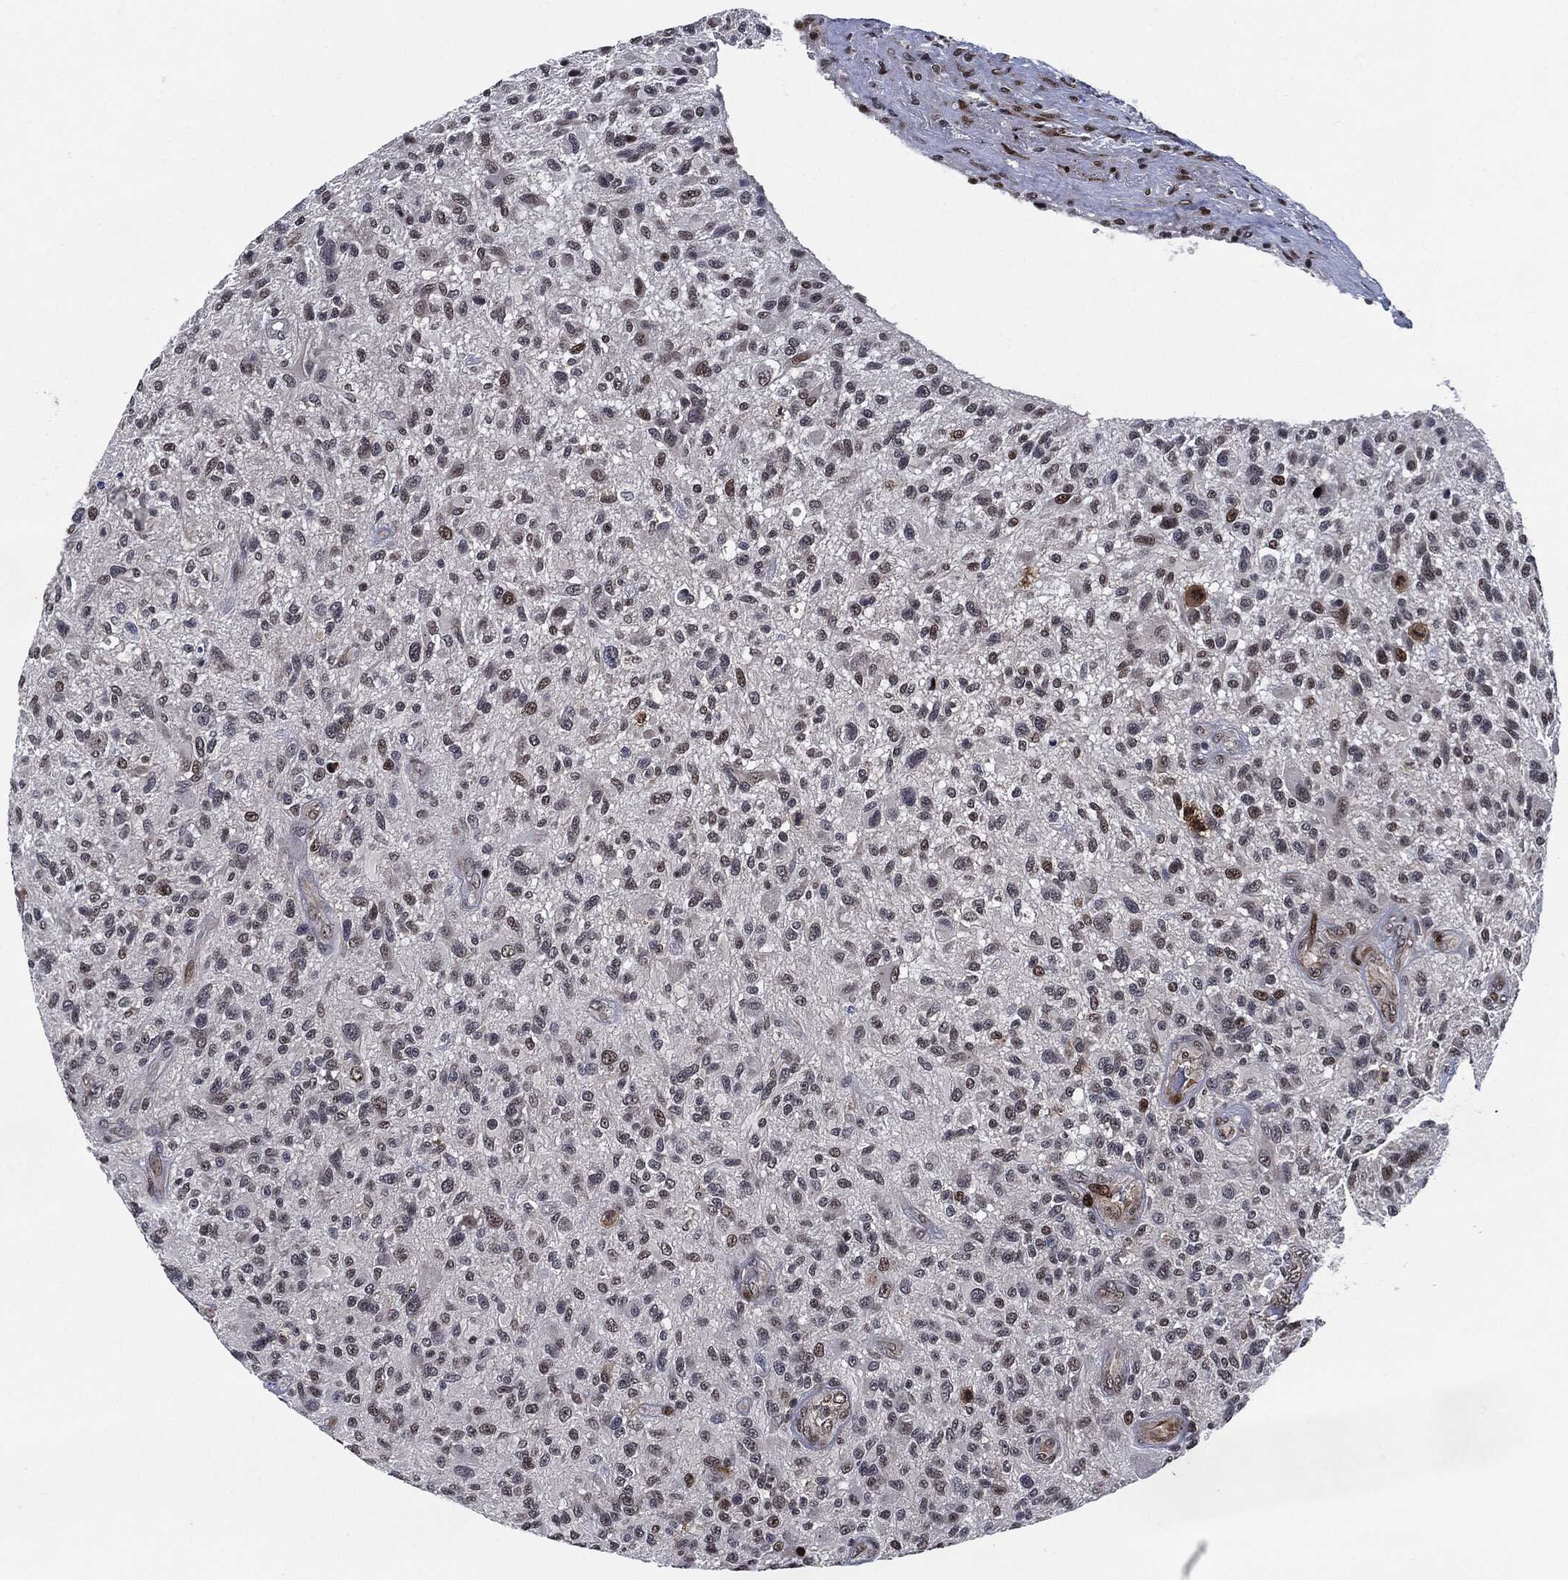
{"staining": {"intensity": "strong", "quantity": "<25%", "location": "nuclear"}, "tissue": "glioma", "cell_type": "Tumor cells", "image_type": "cancer", "snomed": [{"axis": "morphology", "description": "Glioma, malignant, High grade"}, {"axis": "topography", "description": "Brain"}], "caption": "Immunohistochemistry (IHC) of human malignant glioma (high-grade) exhibits medium levels of strong nuclear positivity in about <25% of tumor cells. (DAB (3,3'-diaminobenzidine) = brown stain, brightfield microscopy at high magnification).", "gene": "AKT2", "patient": {"sex": "male", "age": 47}}